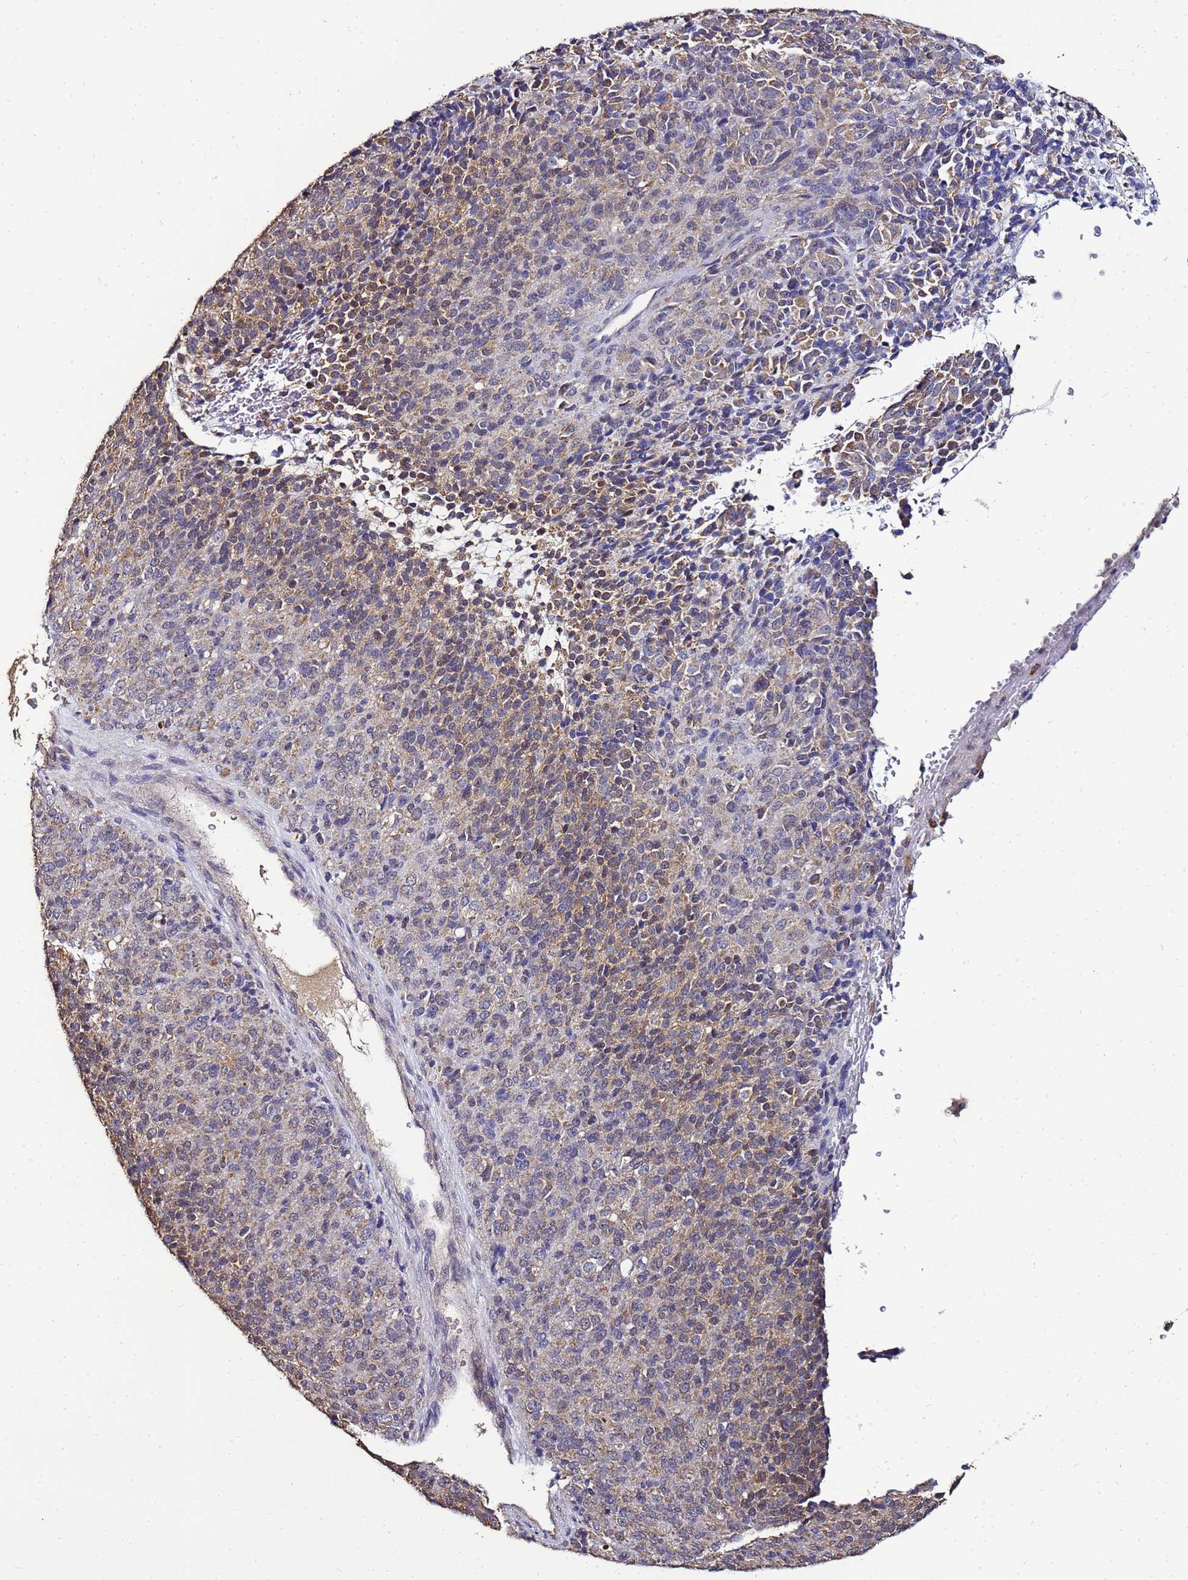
{"staining": {"intensity": "moderate", "quantity": ">75%", "location": "cytoplasmic/membranous"}, "tissue": "melanoma", "cell_type": "Tumor cells", "image_type": "cancer", "snomed": [{"axis": "morphology", "description": "Malignant melanoma, Metastatic site"}, {"axis": "topography", "description": "Brain"}], "caption": "Malignant melanoma (metastatic site) stained for a protein exhibits moderate cytoplasmic/membranous positivity in tumor cells. (brown staining indicates protein expression, while blue staining denotes nuclei).", "gene": "ENOPH1", "patient": {"sex": "female", "age": 56}}